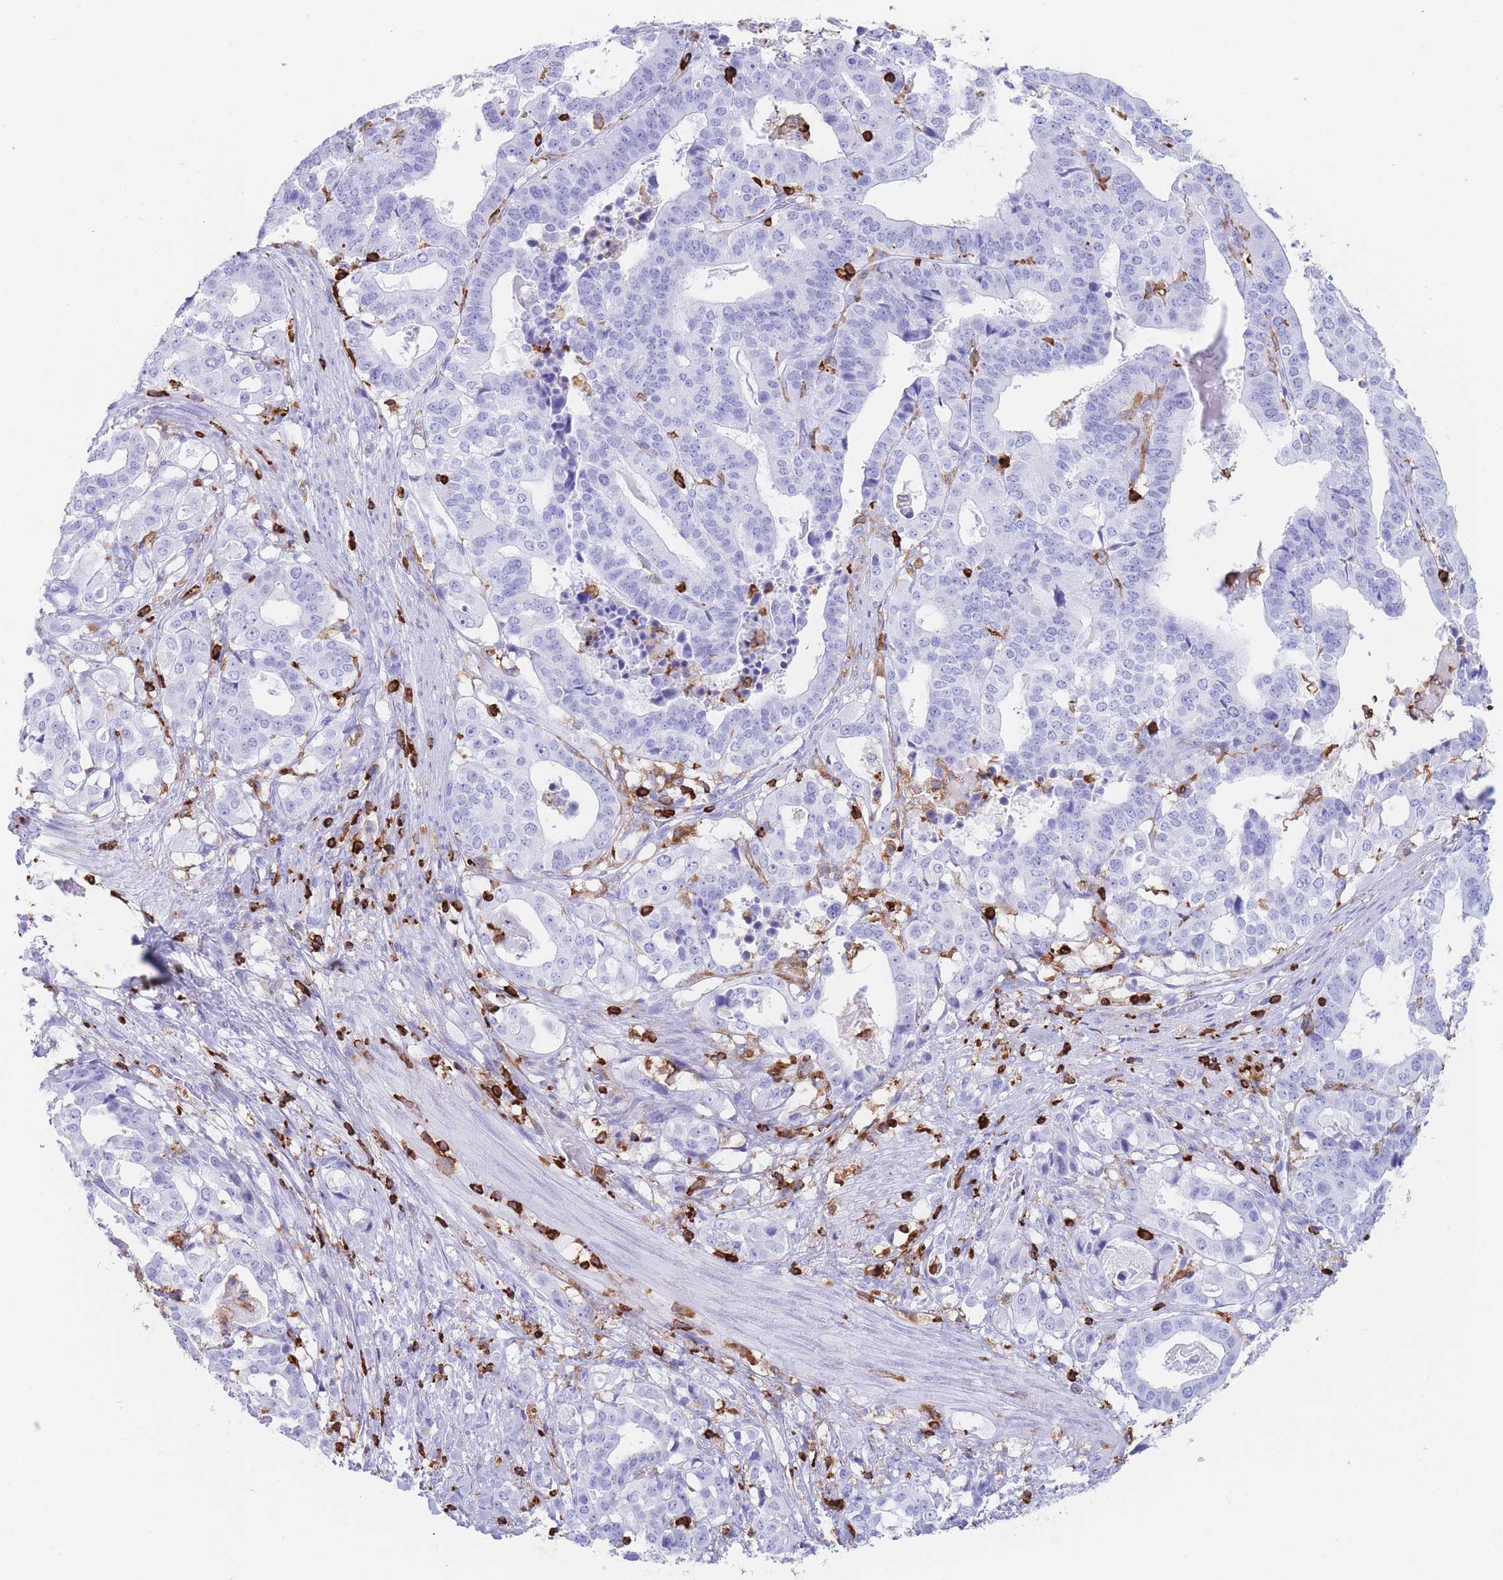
{"staining": {"intensity": "negative", "quantity": "none", "location": "none"}, "tissue": "stomach cancer", "cell_type": "Tumor cells", "image_type": "cancer", "snomed": [{"axis": "morphology", "description": "Adenocarcinoma, NOS"}, {"axis": "topography", "description": "Stomach"}], "caption": "Protein analysis of stomach adenocarcinoma demonstrates no significant positivity in tumor cells.", "gene": "CORO1A", "patient": {"sex": "male", "age": 48}}